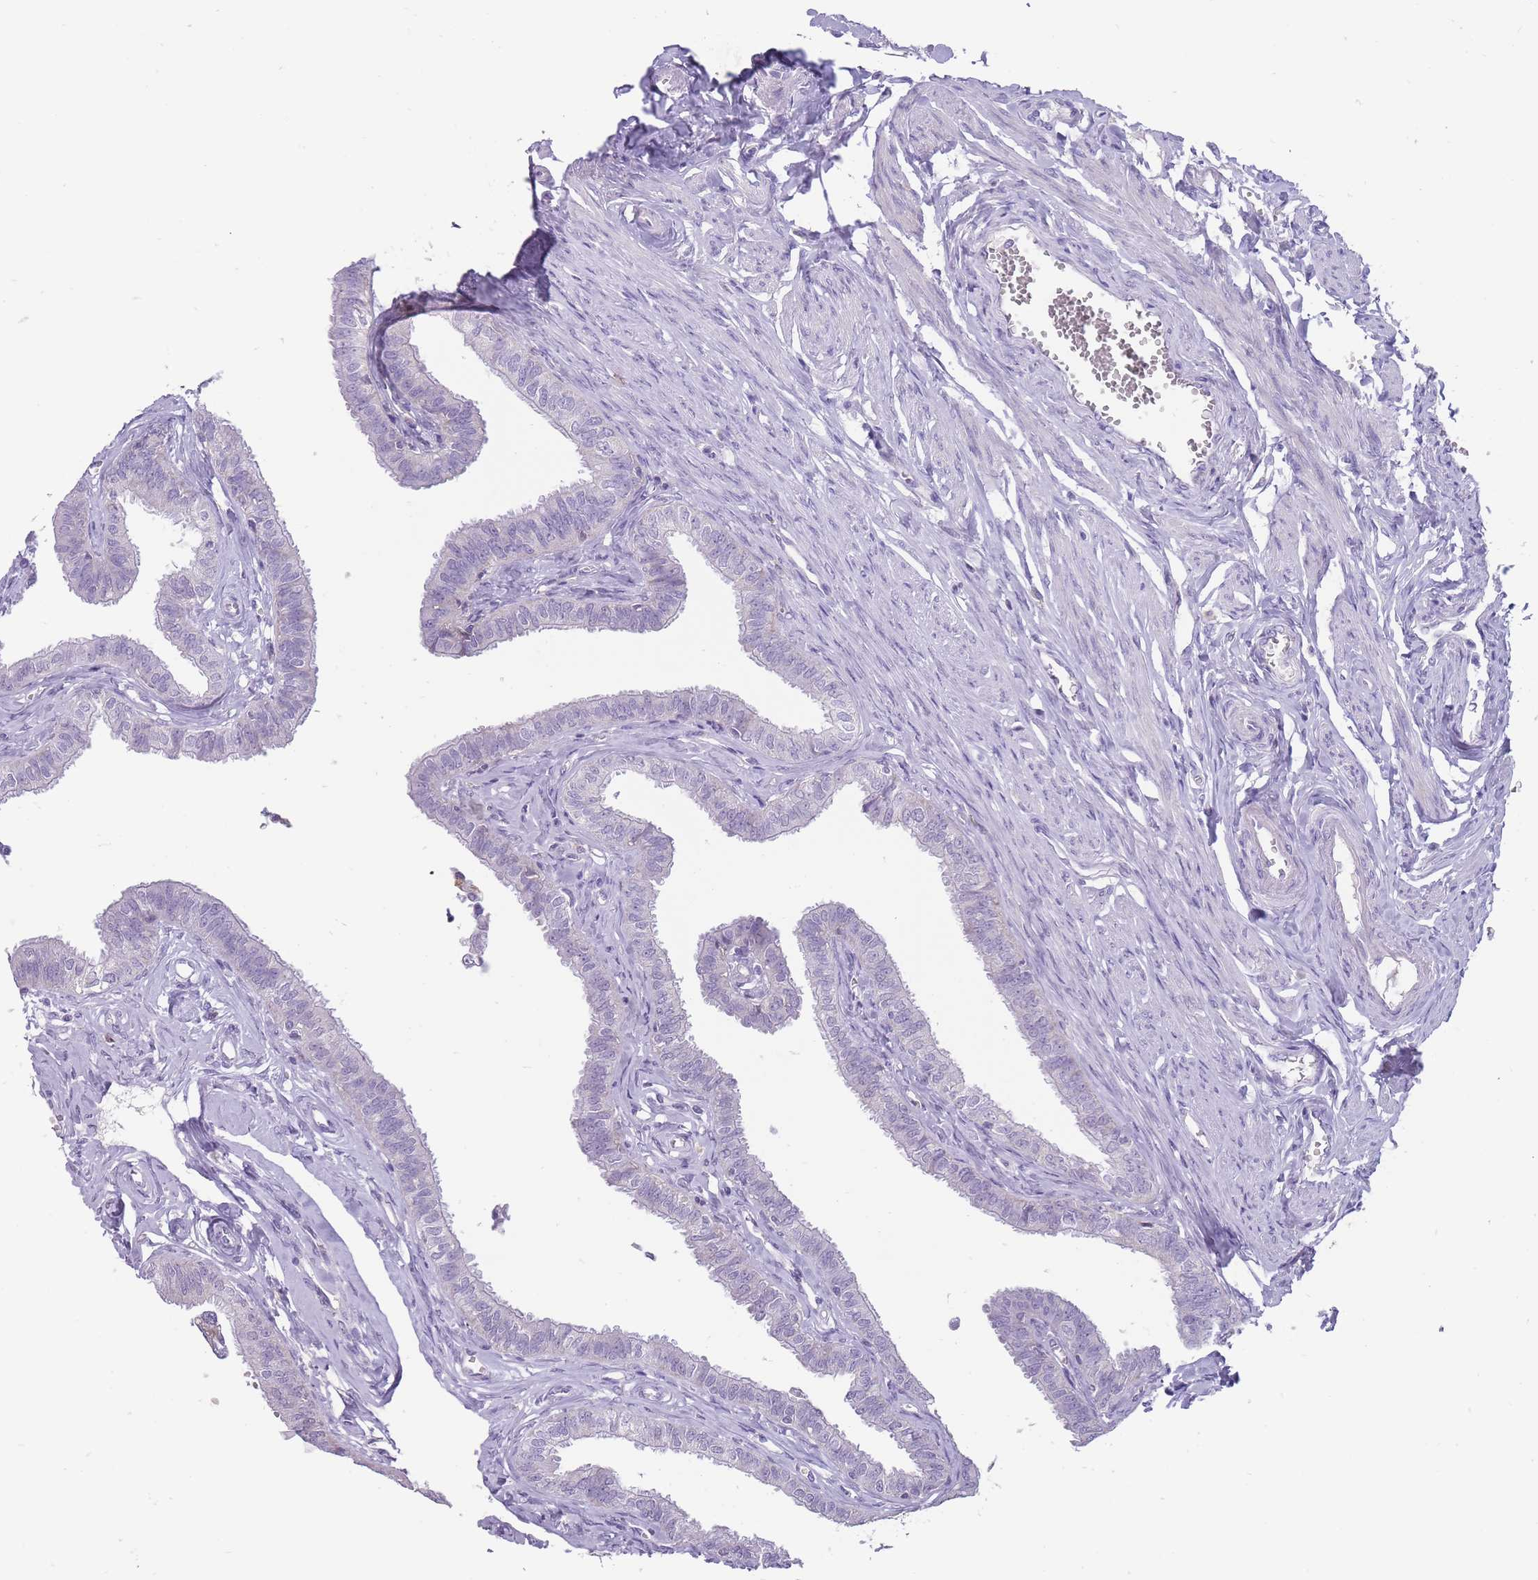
{"staining": {"intensity": "negative", "quantity": "none", "location": "none"}, "tissue": "fallopian tube", "cell_type": "Glandular cells", "image_type": "normal", "snomed": [{"axis": "morphology", "description": "Normal tissue, NOS"}, {"axis": "morphology", "description": "Carcinoma, NOS"}, {"axis": "topography", "description": "Fallopian tube"}, {"axis": "topography", "description": "Ovary"}], "caption": "Photomicrograph shows no protein staining in glandular cells of unremarkable fallopian tube.", "gene": "ERICH4", "patient": {"sex": "female", "age": 59}}